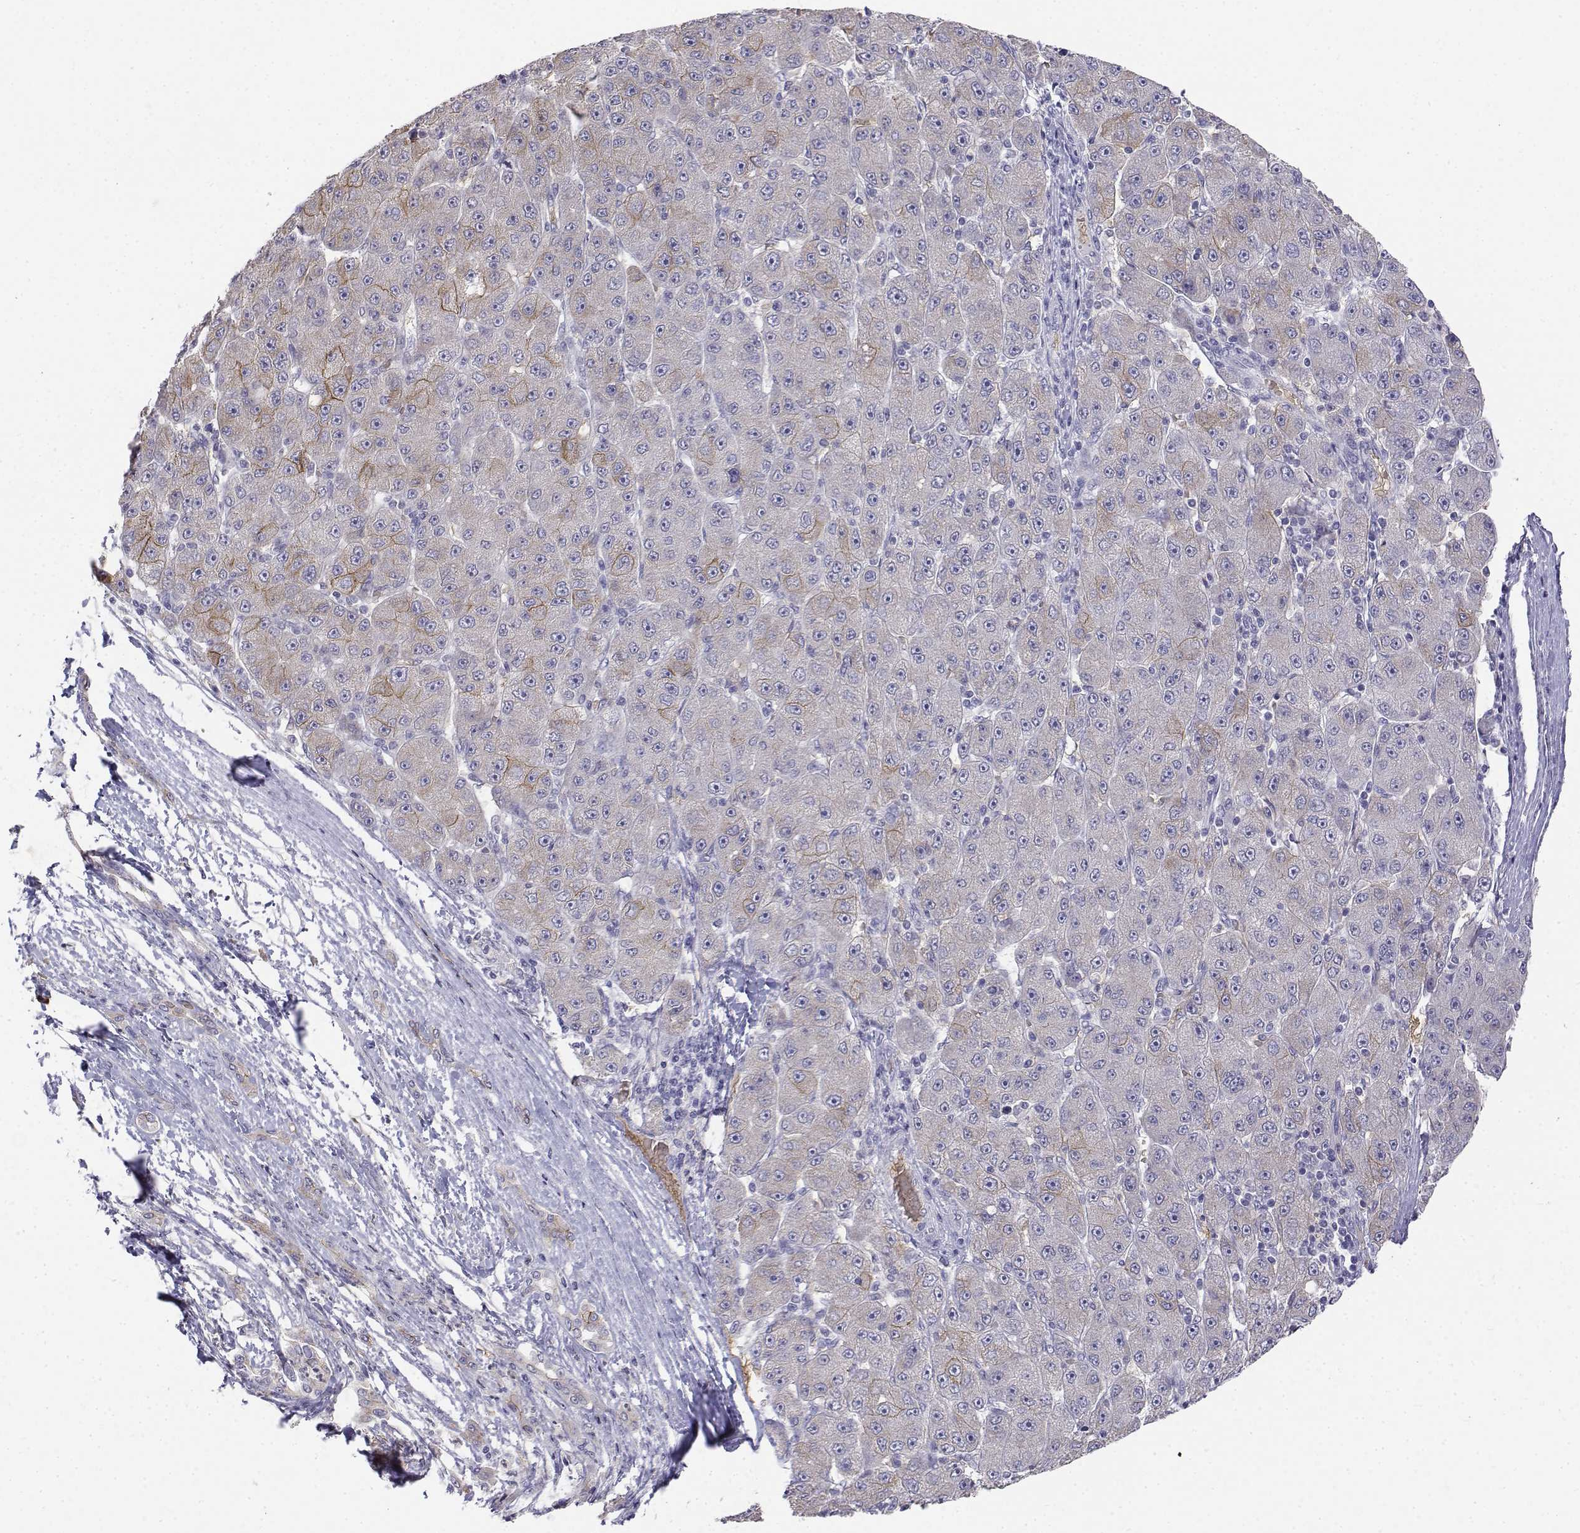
{"staining": {"intensity": "negative", "quantity": "none", "location": "none"}, "tissue": "liver cancer", "cell_type": "Tumor cells", "image_type": "cancer", "snomed": [{"axis": "morphology", "description": "Carcinoma, Hepatocellular, NOS"}, {"axis": "topography", "description": "Liver"}], "caption": "Protein analysis of hepatocellular carcinoma (liver) reveals no significant positivity in tumor cells. The staining was performed using DAB to visualize the protein expression in brown, while the nuclei were stained in blue with hematoxylin (Magnification: 20x).", "gene": "CADM1", "patient": {"sex": "male", "age": 67}}